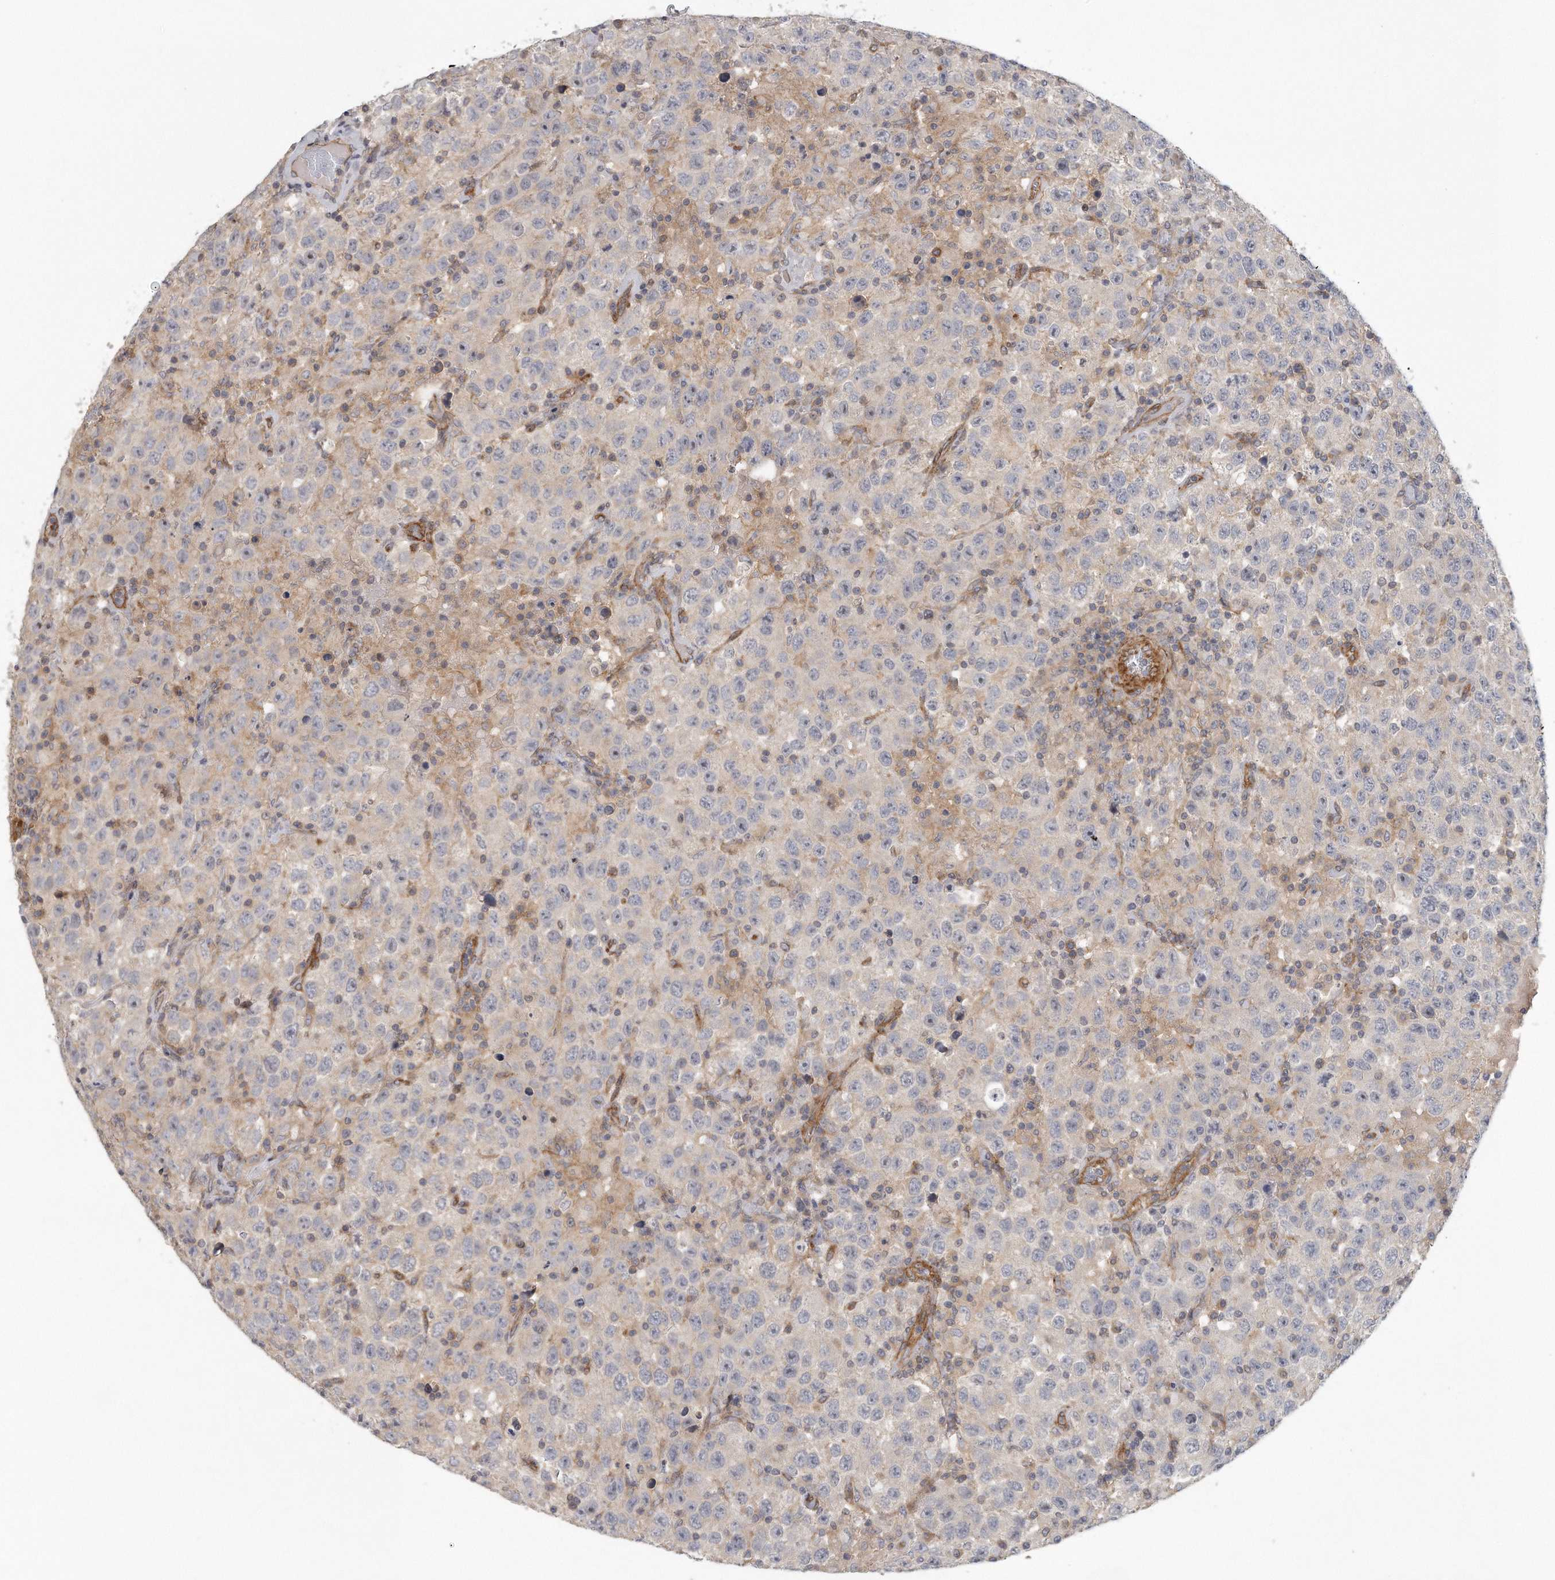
{"staining": {"intensity": "weak", "quantity": "<25%", "location": "cytoplasmic/membranous"}, "tissue": "testis cancer", "cell_type": "Tumor cells", "image_type": "cancer", "snomed": [{"axis": "morphology", "description": "Seminoma, NOS"}, {"axis": "topography", "description": "Testis"}], "caption": "IHC photomicrograph of human seminoma (testis) stained for a protein (brown), which exhibits no staining in tumor cells. (DAB immunohistochemistry with hematoxylin counter stain).", "gene": "MTERF4", "patient": {"sex": "male", "age": 41}}